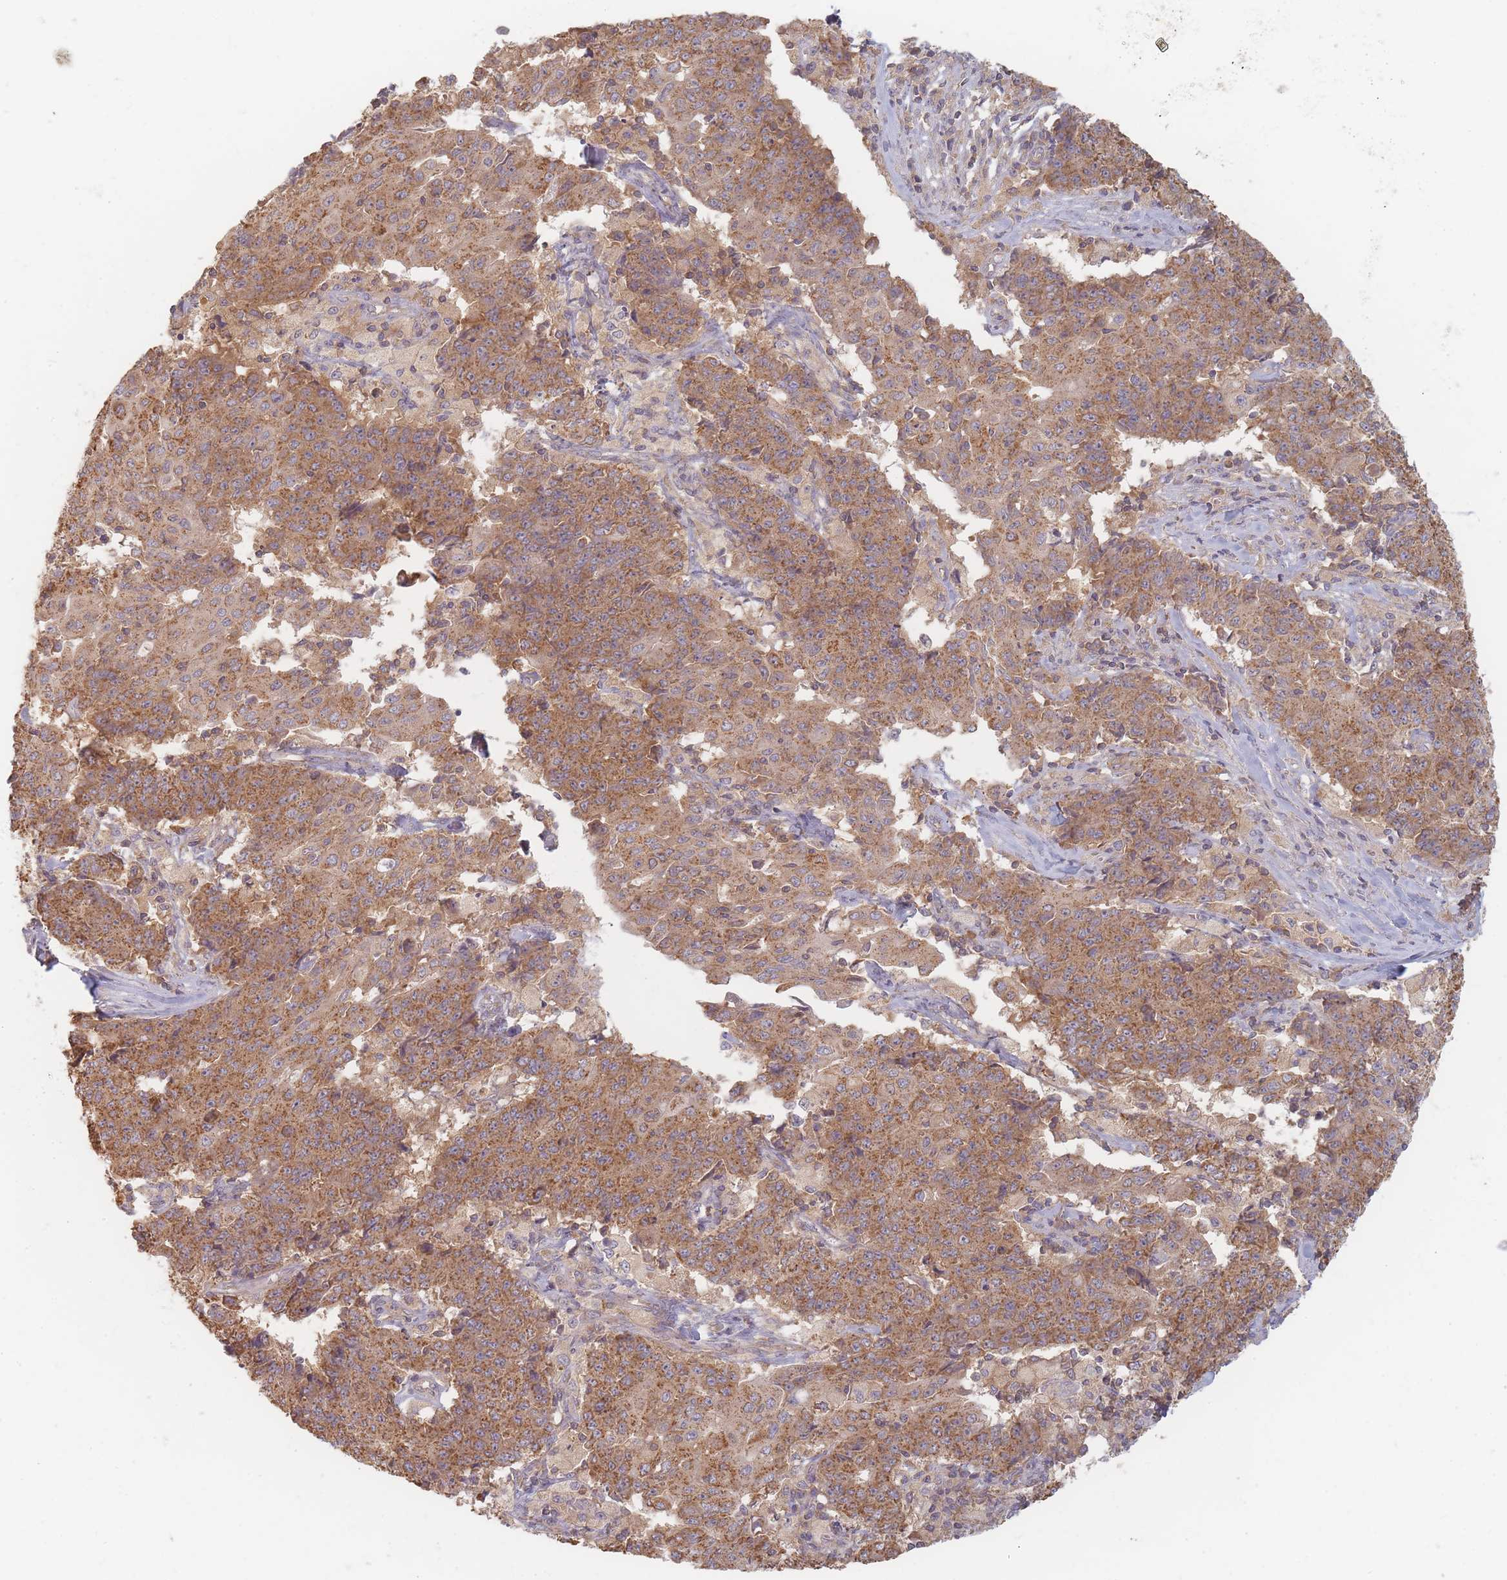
{"staining": {"intensity": "moderate", "quantity": ">75%", "location": "cytoplasmic/membranous"}, "tissue": "ovarian cancer", "cell_type": "Tumor cells", "image_type": "cancer", "snomed": [{"axis": "morphology", "description": "Carcinoma, endometroid"}, {"axis": "topography", "description": "Ovary"}], "caption": "Moderate cytoplasmic/membranous positivity for a protein is identified in approximately >75% of tumor cells of ovarian endometroid carcinoma using immunohistochemistry (IHC).", "gene": "SLC35F3", "patient": {"sex": "female", "age": 42}}